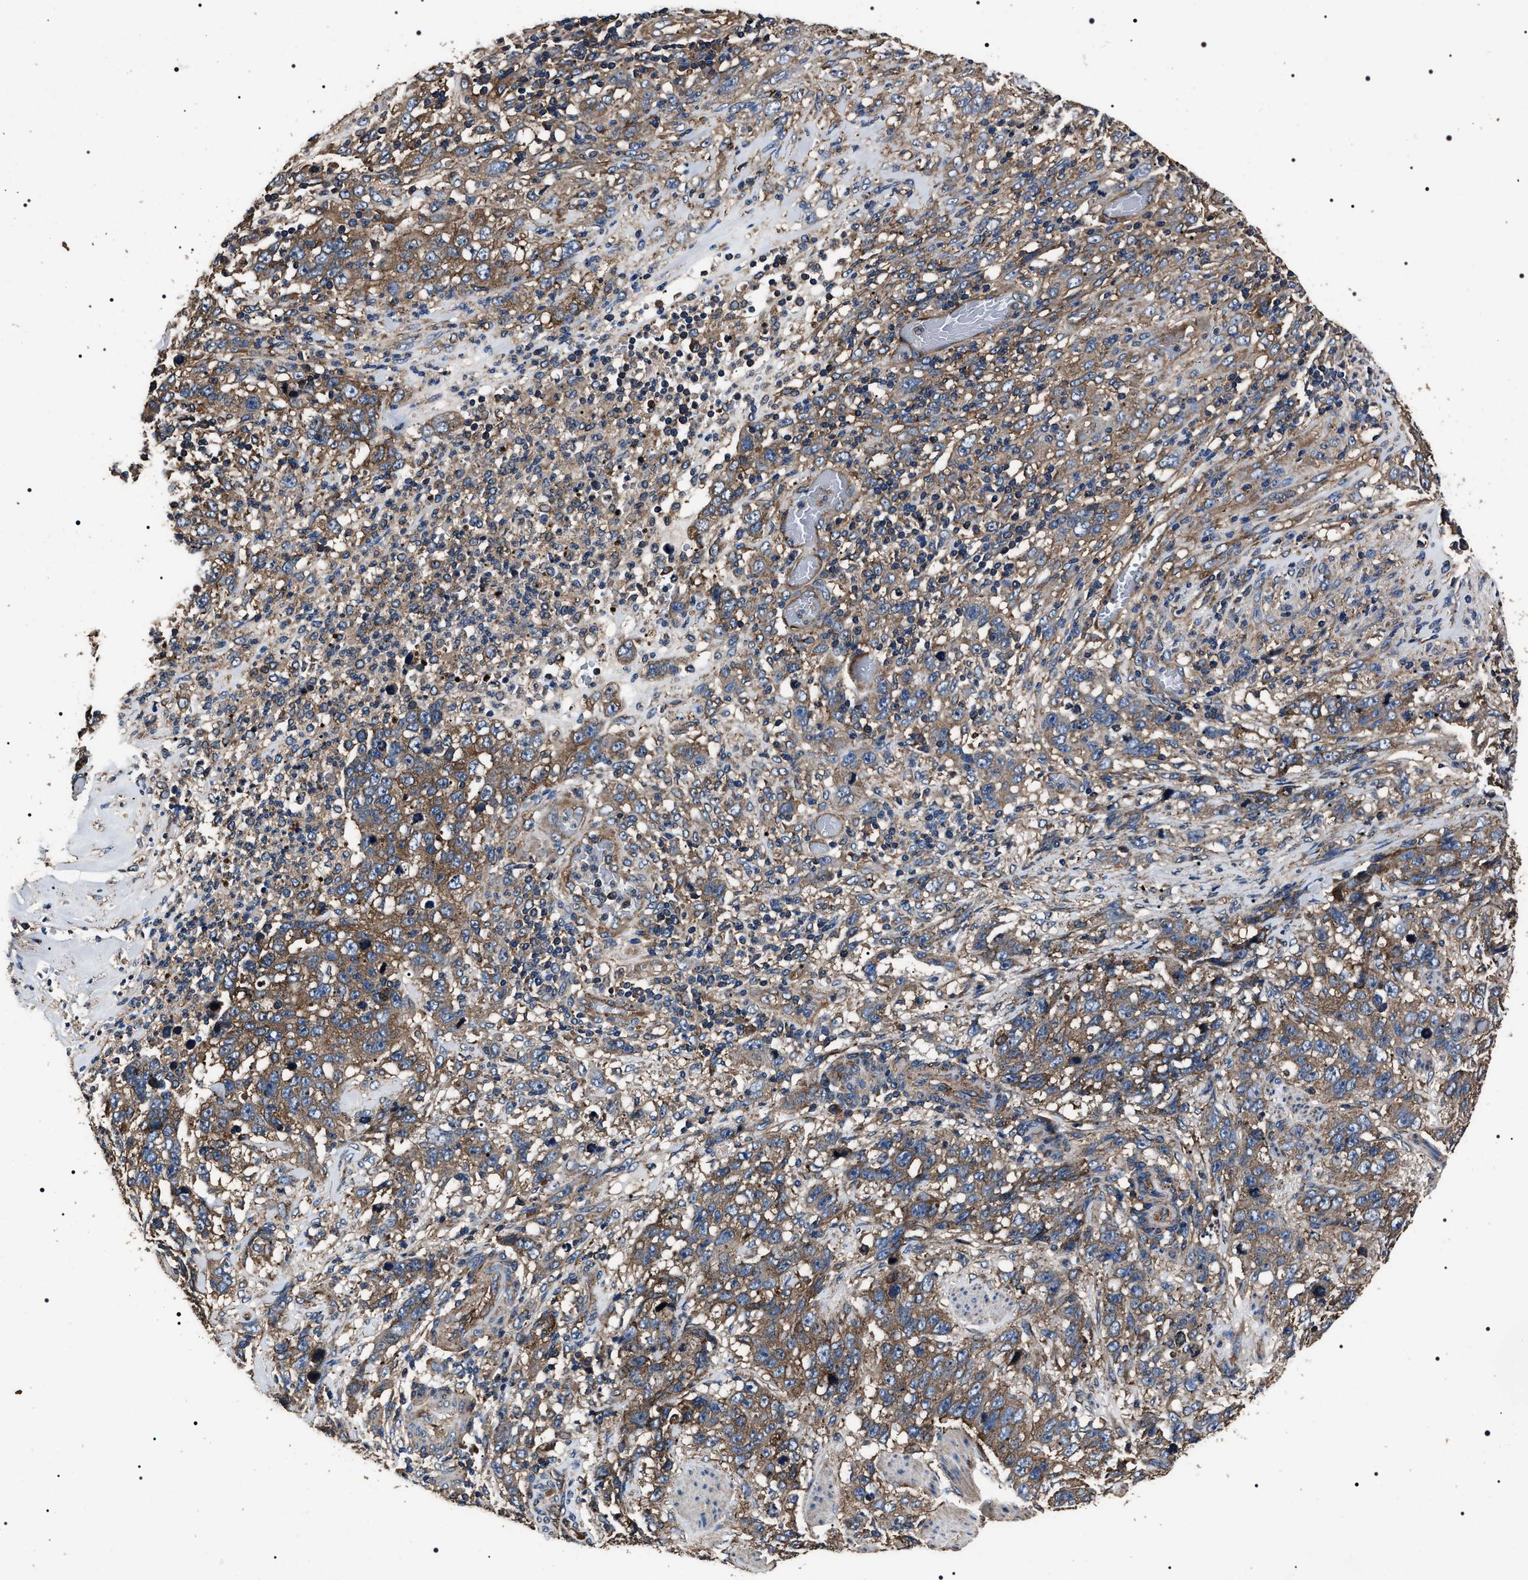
{"staining": {"intensity": "moderate", "quantity": ">75%", "location": "cytoplasmic/membranous"}, "tissue": "stomach cancer", "cell_type": "Tumor cells", "image_type": "cancer", "snomed": [{"axis": "morphology", "description": "Adenocarcinoma, NOS"}, {"axis": "topography", "description": "Stomach"}], "caption": "Tumor cells display moderate cytoplasmic/membranous positivity in about >75% of cells in stomach adenocarcinoma.", "gene": "HSCB", "patient": {"sex": "male", "age": 48}}